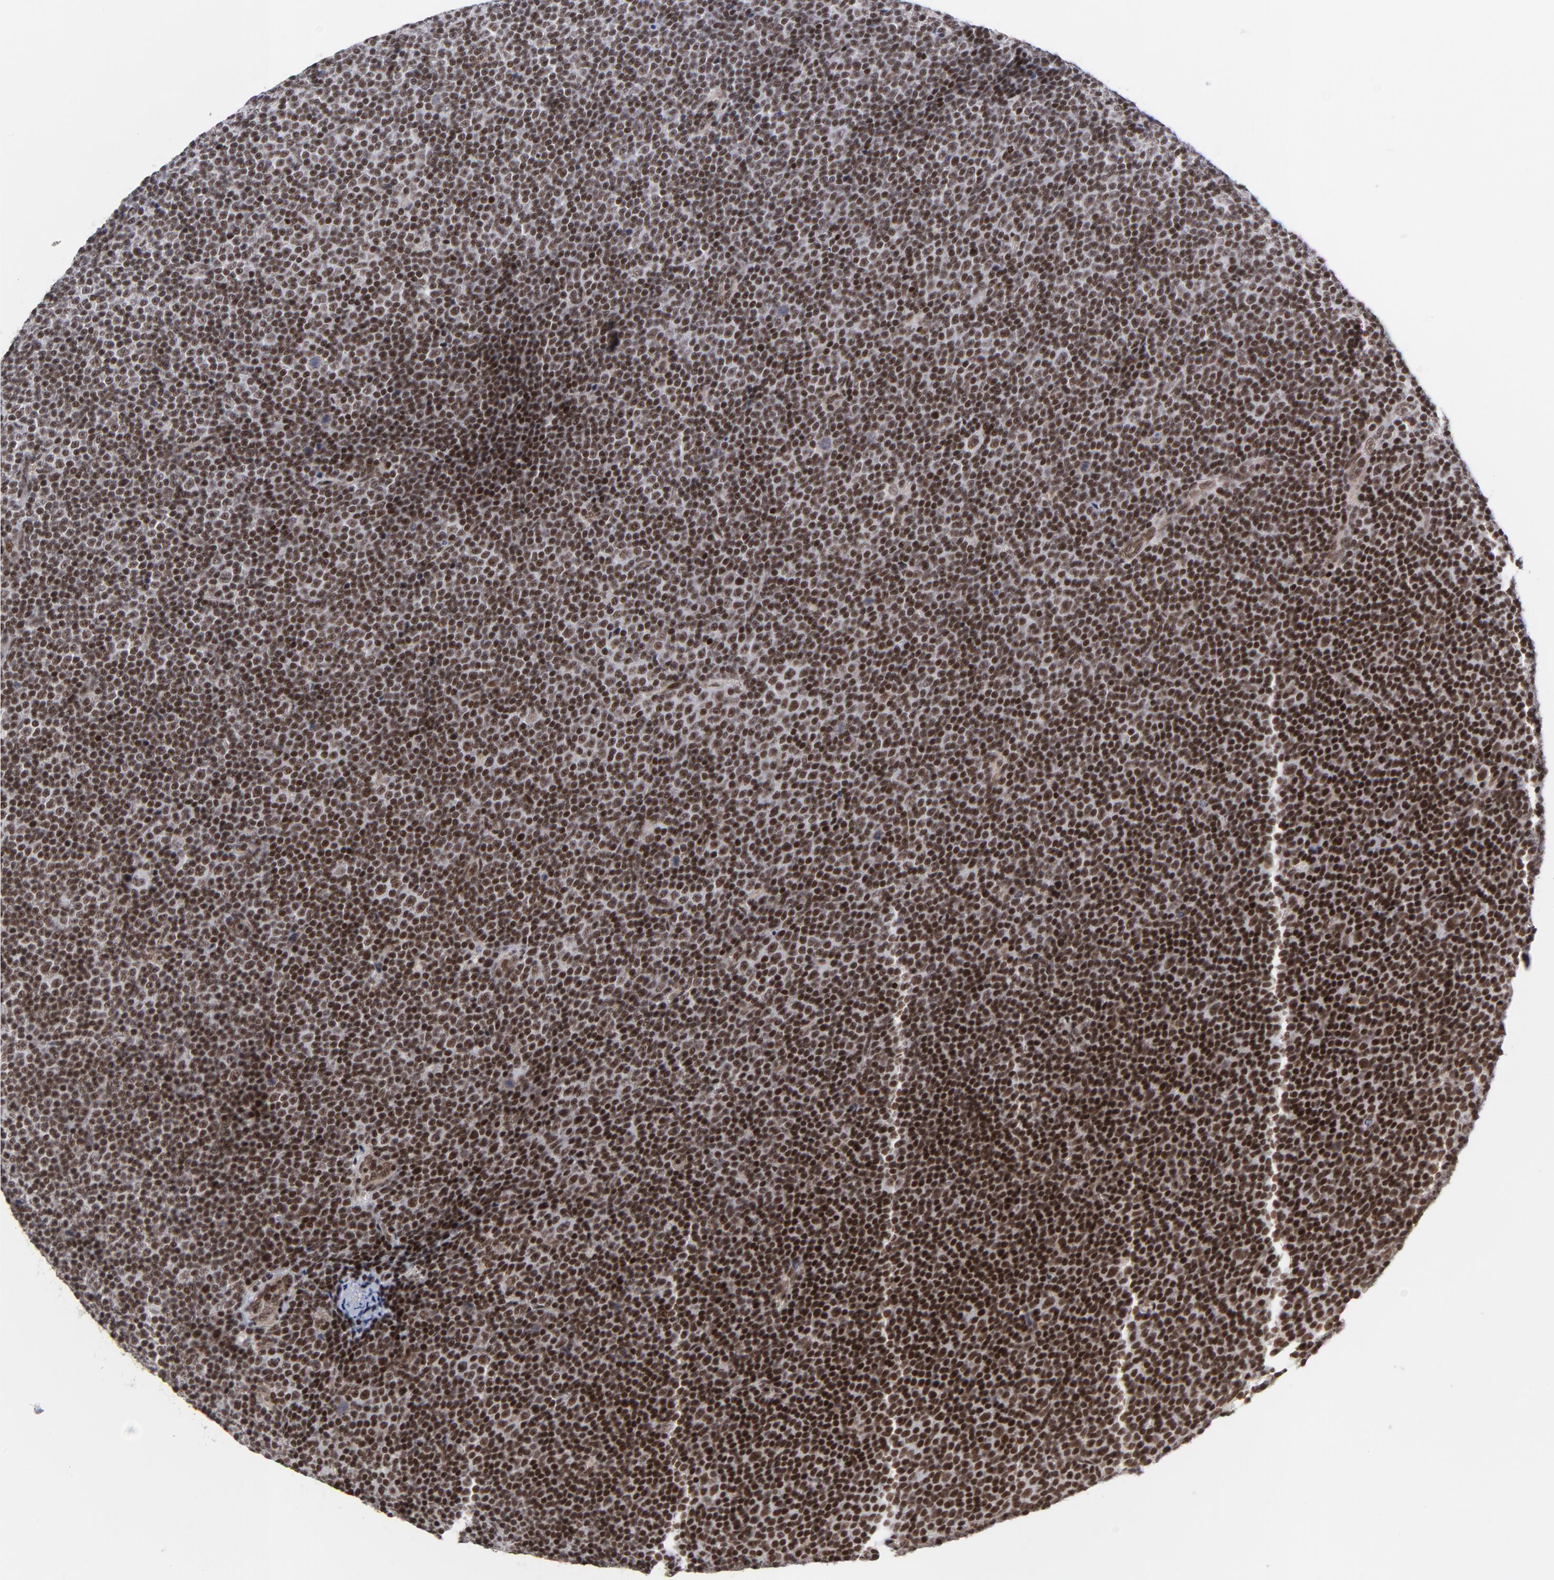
{"staining": {"intensity": "strong", "quantity": ">75%", "location": "nuclear"}, "tissue": "lymphoma", "cell_type": "Tumor cells", "image_type": "cancer", "snomed": [{"axis": "morphology", "description": "Malignant lymphoma, non-Hodgkin's type, Low grade"}, {"axis": "topography", "description": "Lymph node"}], "caption": "A high-resolution image shows IHC staining of lymphoma, which shows strong nuclear positivity in approximately >75% of tumor cells. The protein of interest is stained brown, and the nuclei are stained in blue (DAB IHC with brightfield microscopy, high magnification).", "gene": "CTCF", "patient": {"sex": "female", "age": 67}}